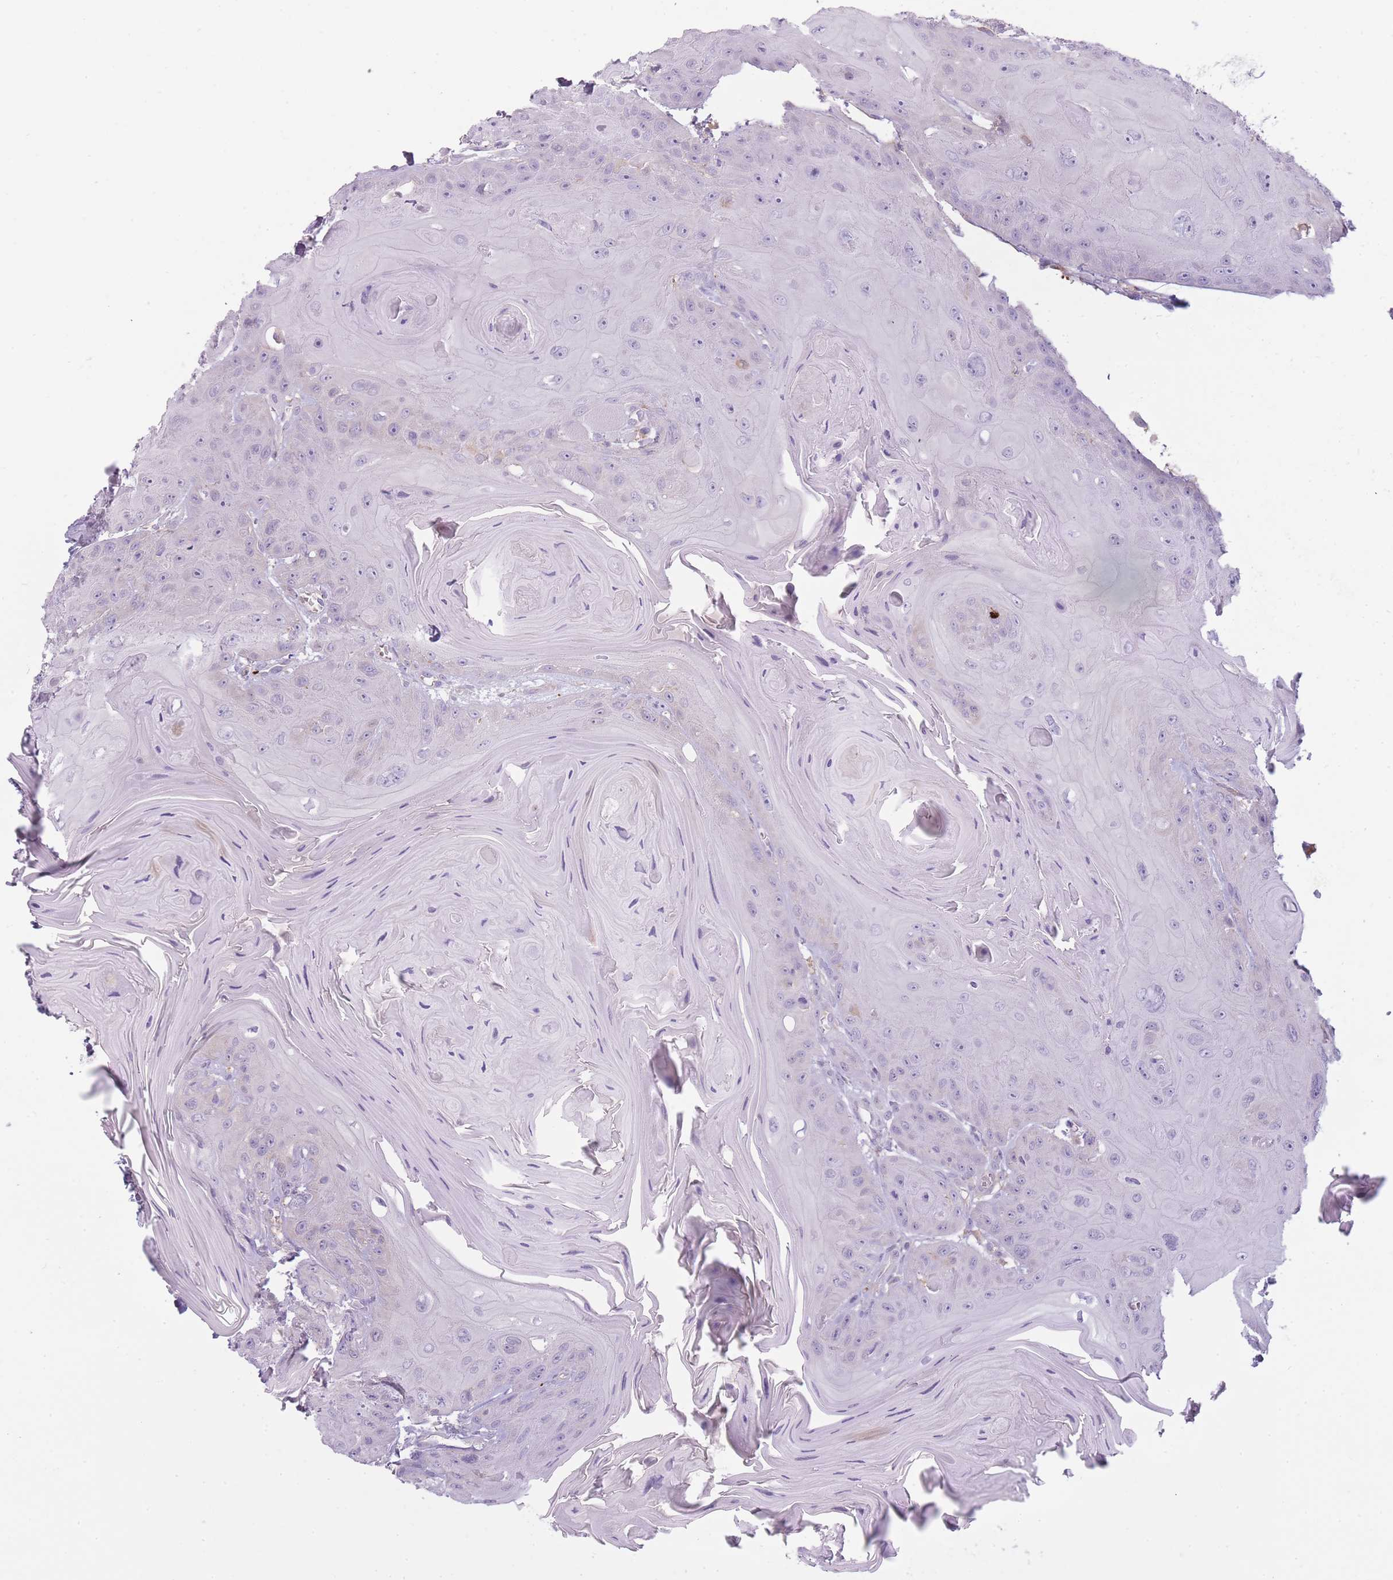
{"staining": {"intensity": "negative", "quantity": "none", "location": "none"}, "tissue": "head and neck cancer", "cell_type": "Tumor cells", "image_type": "cancer", "snomed": [{"axis": "morphology", "description": "Squamous cell carcinoma, NOS"}, {"axis": "topography", "description": "Head-Neck"}], "caption": "Histopathology image shows no significant protein staining in tumor cells of head and neck cancer.", "gene": "NDST2", "patient": {"sex": "female", "age": 59}}